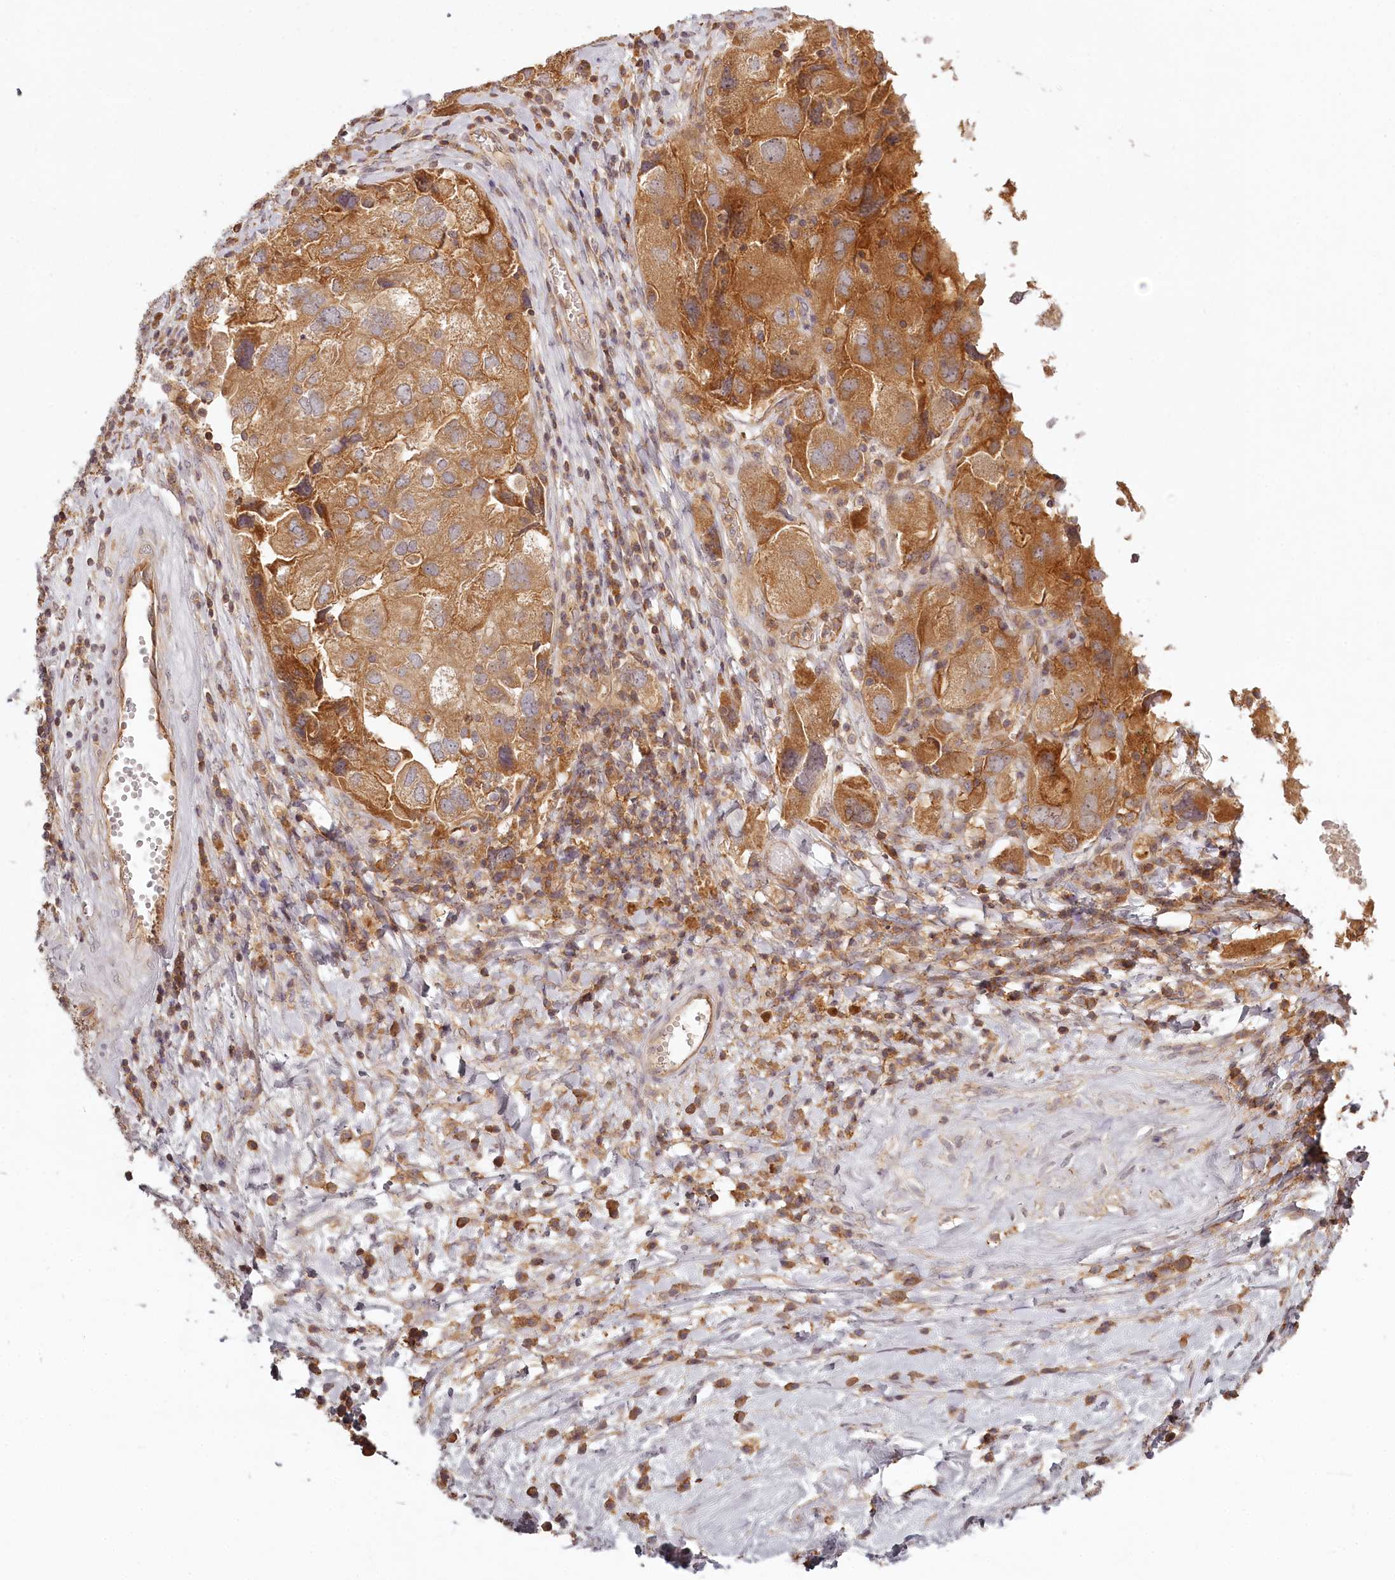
{"staining": {"intensity": "moderate", "quantity": ">75%", "location": "cytoplasmic/membranous"}, "tissue": "ovarian cancer", "cell_type": "Tumor cells", "image_type": "cancer", "snomed": [{"axis": "morphology", "description": "Carcinoma, NOS"}, {"axis": "morphology", "description": "Cystadenocarcinoma, serous, NOS"}, {"axis": "topography", "description": "Ovary"}], "caption": "Carcinoma (ovarian) tissue demonstrates moderate cytoplasmic/membranous positivity in approximately >75% of tumor cells, visualized by immunohistochemistry.", "gene": "TMIE", "patient": {"sex": "female", "age": 69}}